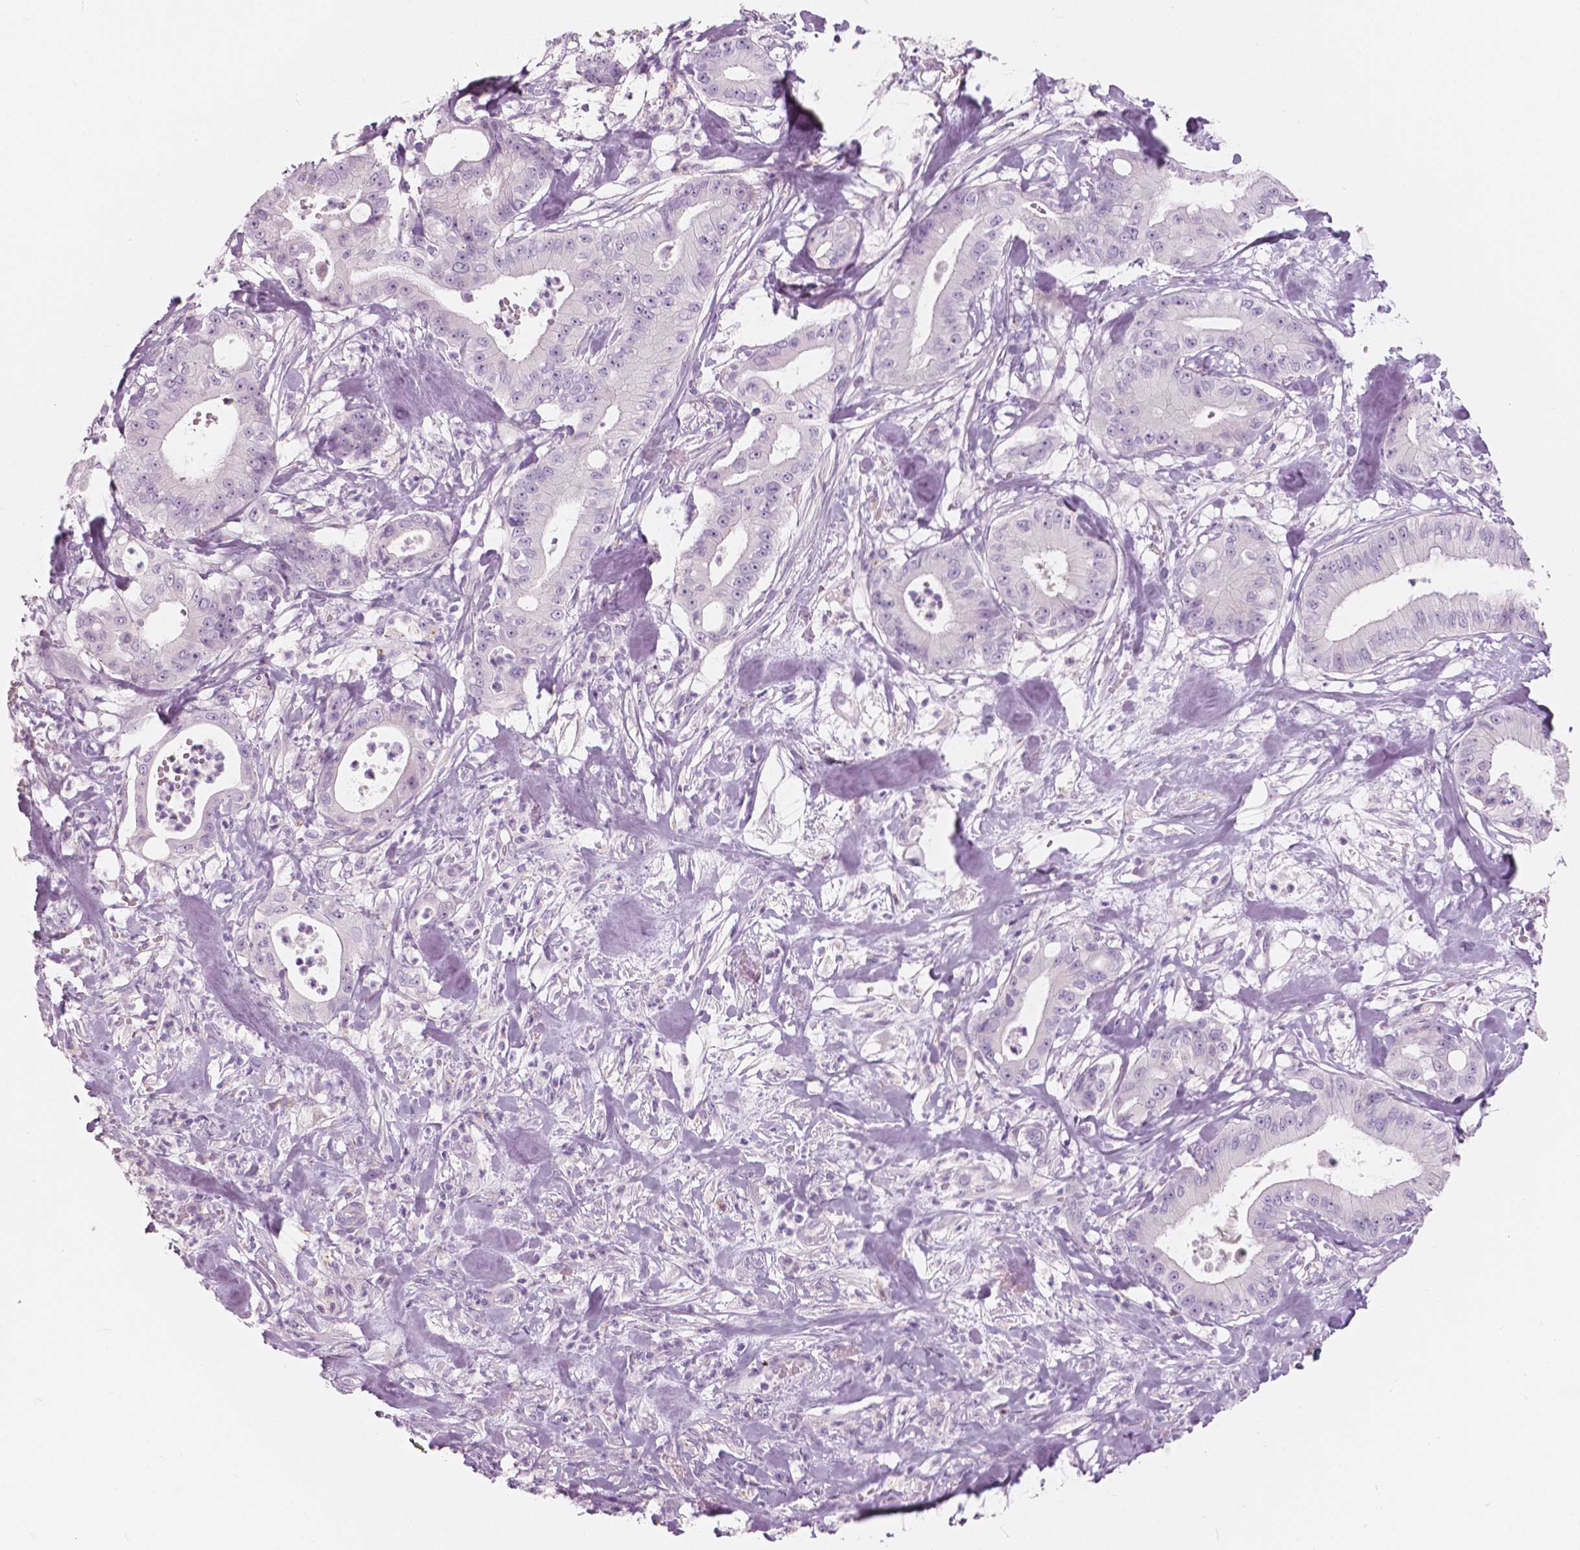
{"staining": {"intensity": "negative", "quantity": "none", "location": "none"}, "tissue": "pancreatic cancer", "cell_type": "Tumor cells", "image_type": "cancer", "snomed": [{"axis": "morphology", "description": "Adenocarcinoma, NOS"}, {"axis": "topography", "description": "Pancreas"}], "caption": "Immunohistochemistry histopathology image of neoplastic tissue: human pancreatic cancer (adenocarcinoma) stained with DAB (3,3'-diaminobenzidine) shows no significant protein staining in tumor cells.", "gene": "A4GNT", "patient": {"sex": "male", "age": 71}}